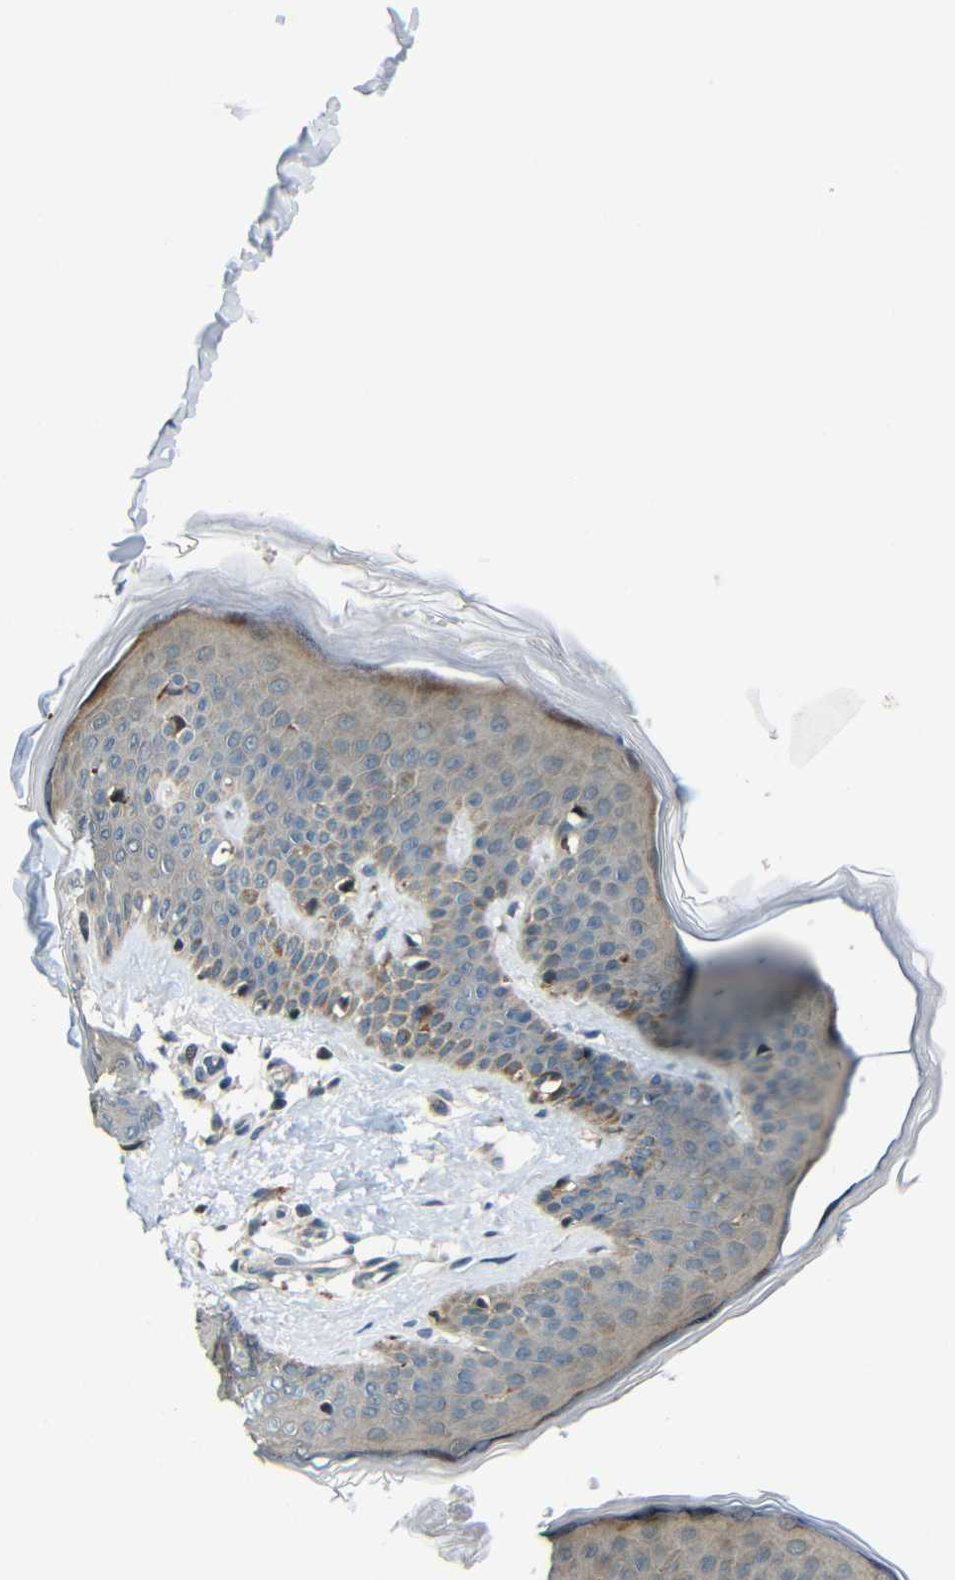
{"staining": {"intensity": "negative", "quantity": "none", "location": "none"}, "tissue": "skin", "cell_type": "Fibroblasts", "image_type": "normal", "snomed": [{"axis": "morphology", "description": "Normal tissue, NOS"}, {"axis": "topography", "description": "Skin"}], "caption": "Immunohistochemistry histopathology image of unremarkable human skin stained for a protein (brown), which reveals no positivity in fibroblasts.", "gene": "SYDE1", "patient": {"sex": "female", "age": 17}}